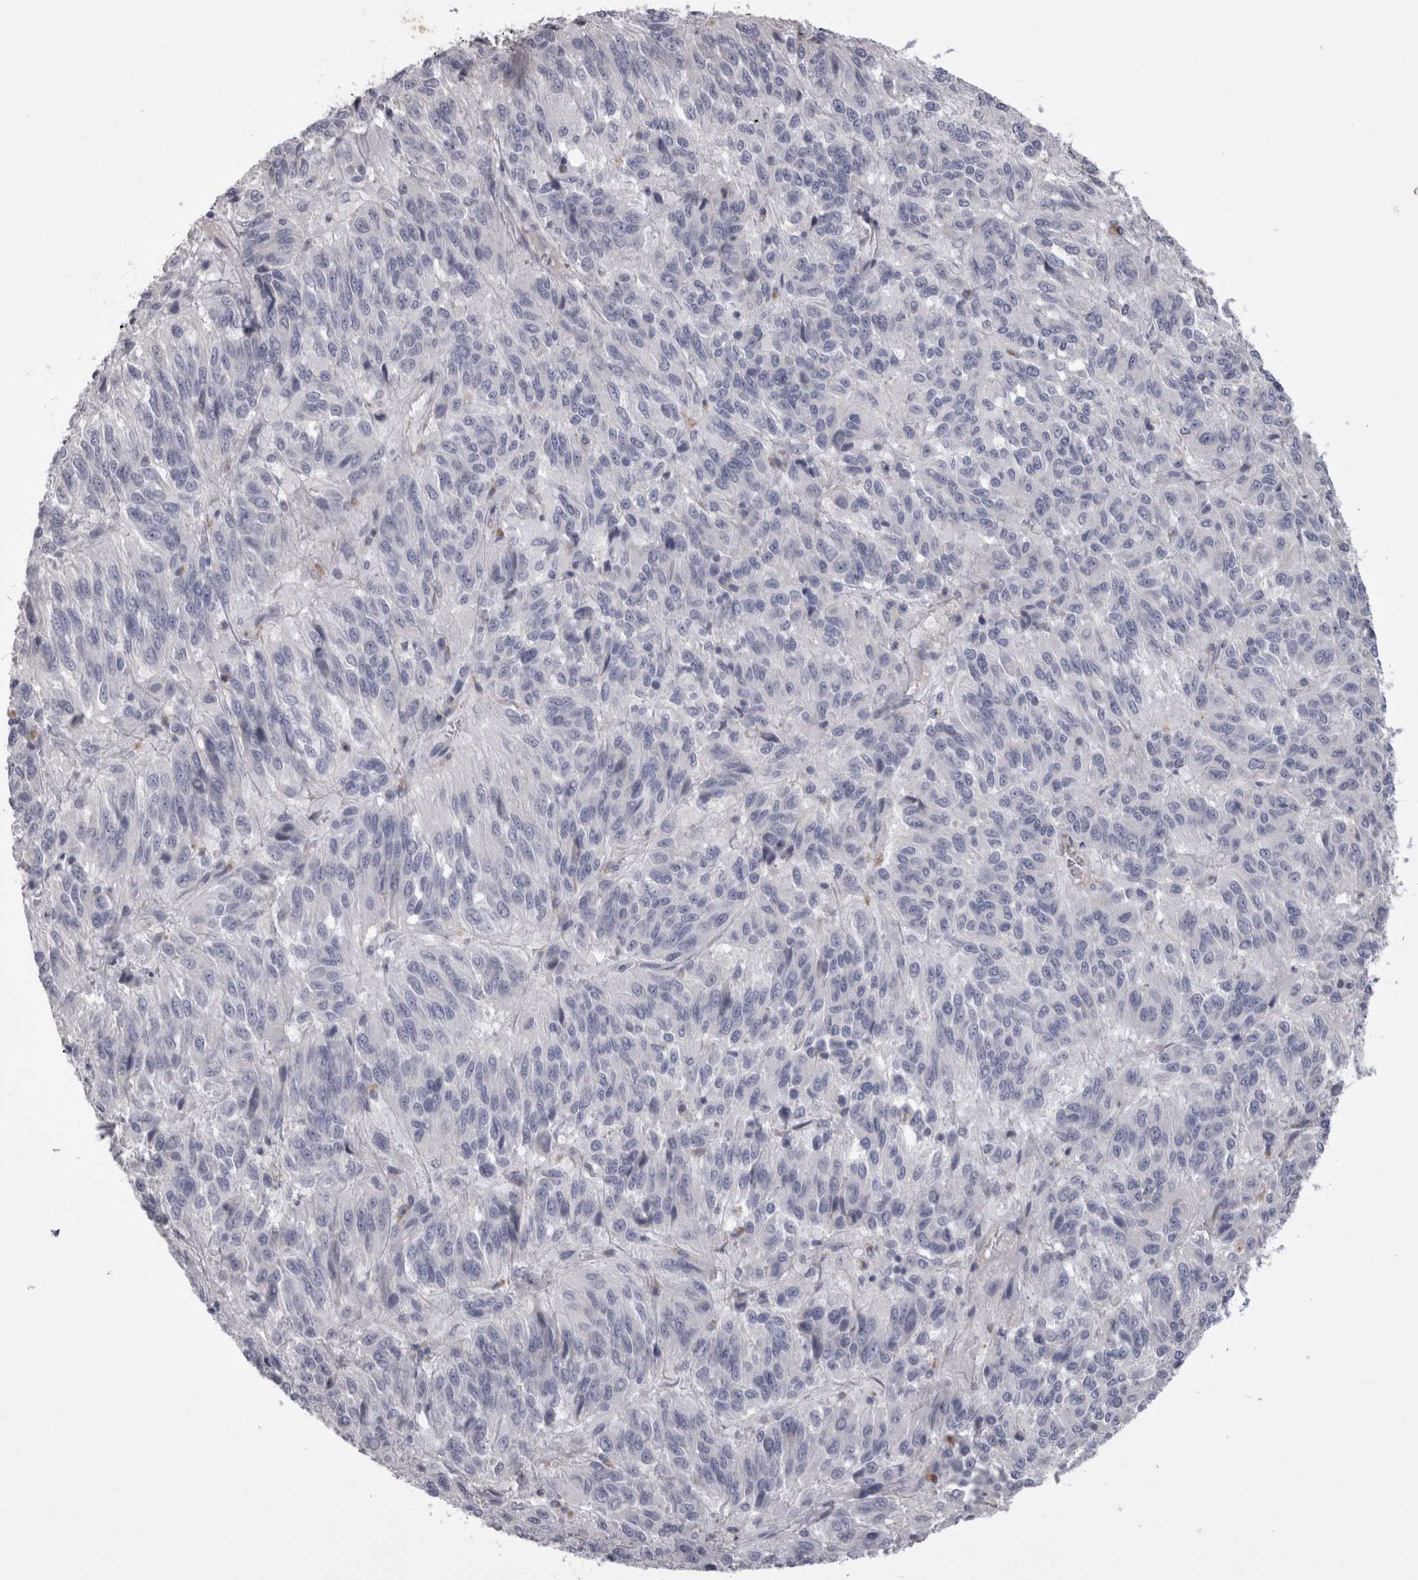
{"staining": {"intensity": "negative", "quantity": "none", "location": "none"}, "tissue": "melanoma", "cell_type": "Tumor cells", "image_type": "cancer", "snomed": [{"axis": "morphology", "description": "Malignant melanoma, Metastatic site"}, {"axis": "topography", "description": "Lung"}], "caption": "This is an IHC photomicrograph of human malignant melanoma (metastatic site). There is no positivity in tumor cells.", "gene": "ADAM2", "patient": {"sex": "male", "age": 64}}